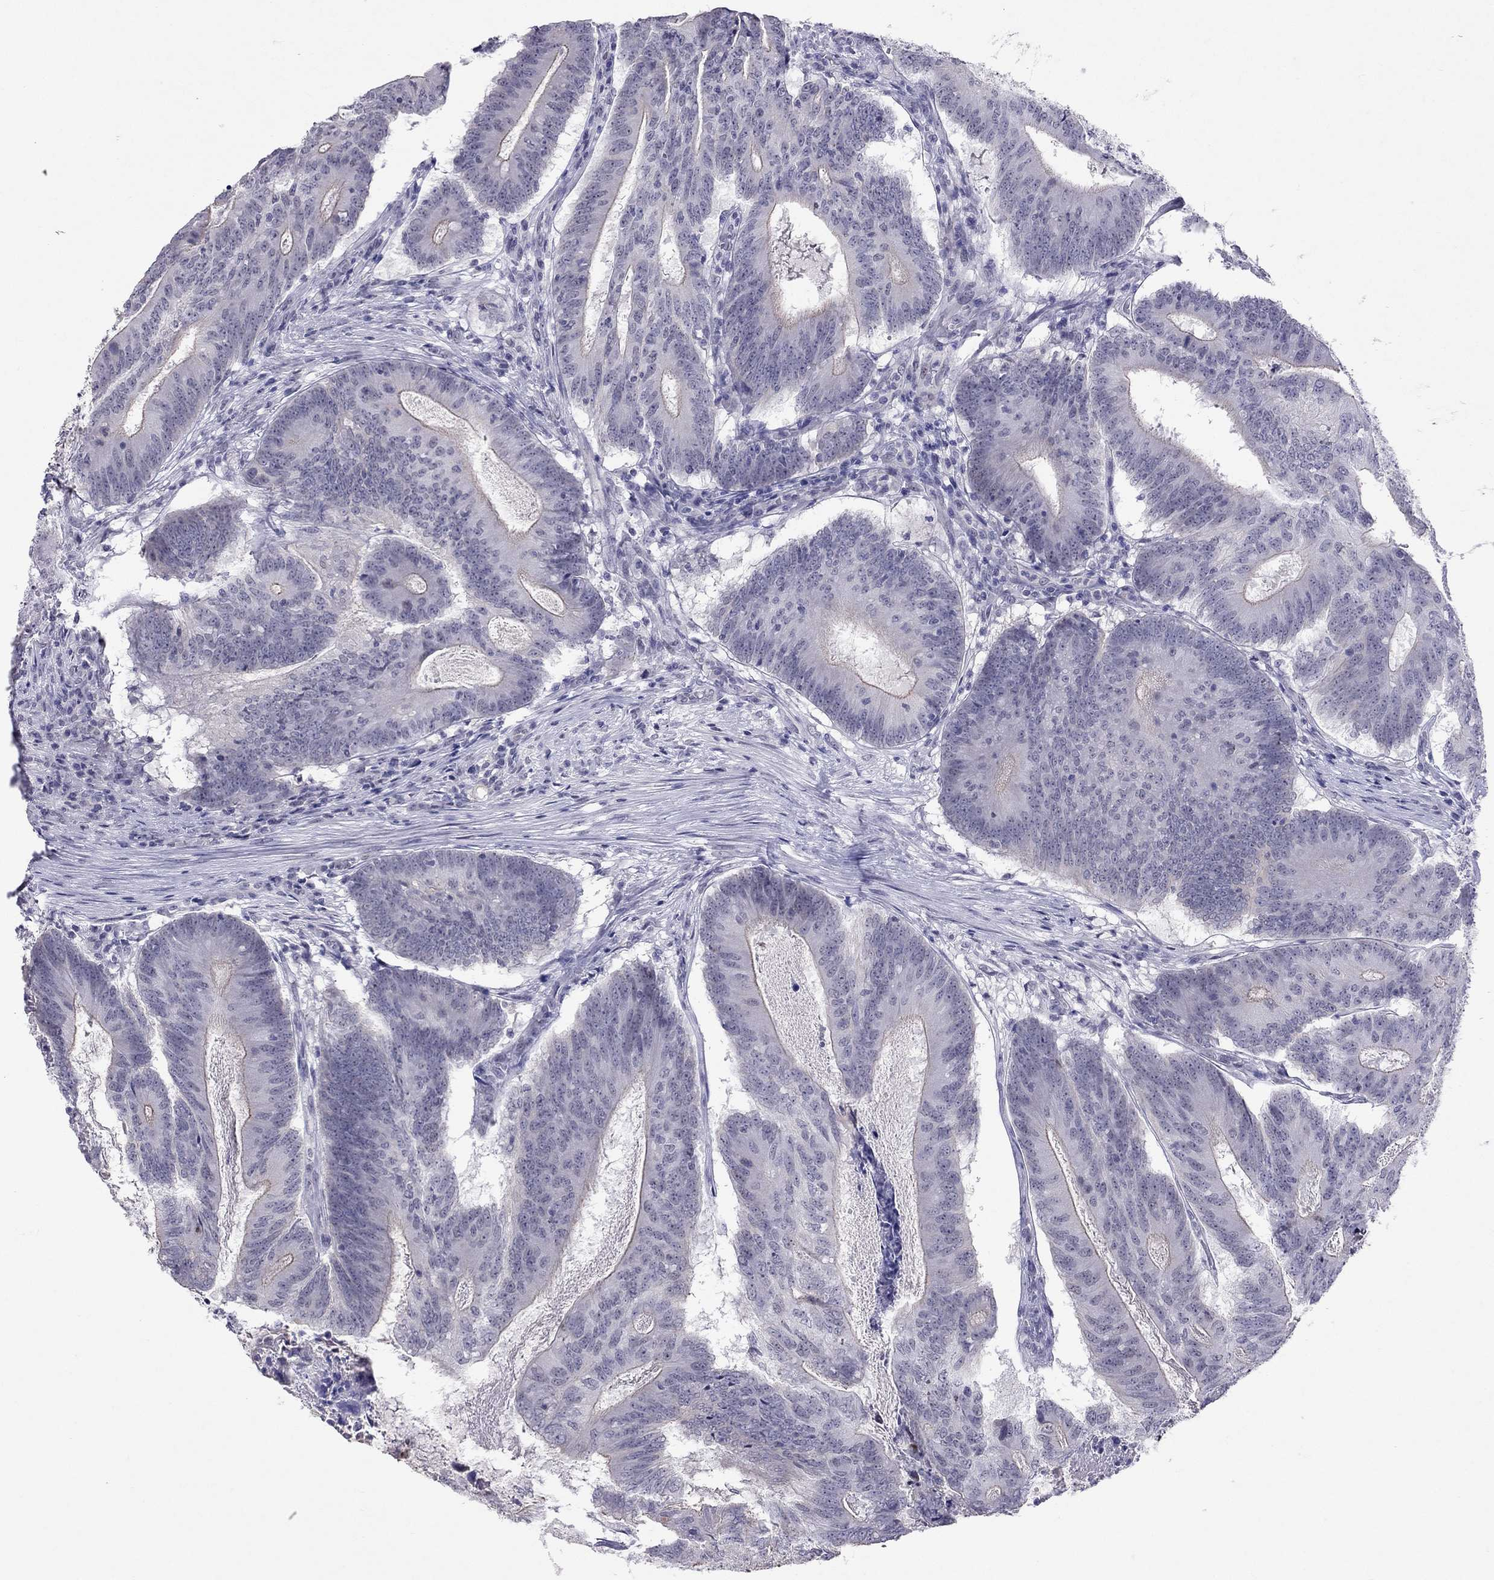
{"staining": {"intensity": "negative", "quantity": "none", "location": "none"}, "tissue": "colorectal cancer", "cell_type": "Tumor cells", "image_type": "cancer", "snomed": [{"axis": "morphology", "description": "Adenocarcinoma, NOS"}, {"axis": "topography", "description": "Colon"}], "caption": "Immunohistochemistry histopathology image of neoplastic tissue: human adenocarcinoma (colorectal) stained with DAB demonstrates no significant protein positivity in tumor cells. (DAB immunohistochemistry visualized using brightfield microscopy, high magnification).", "gene": "JHY", "patient": {"sex": "female", "age": 70}}